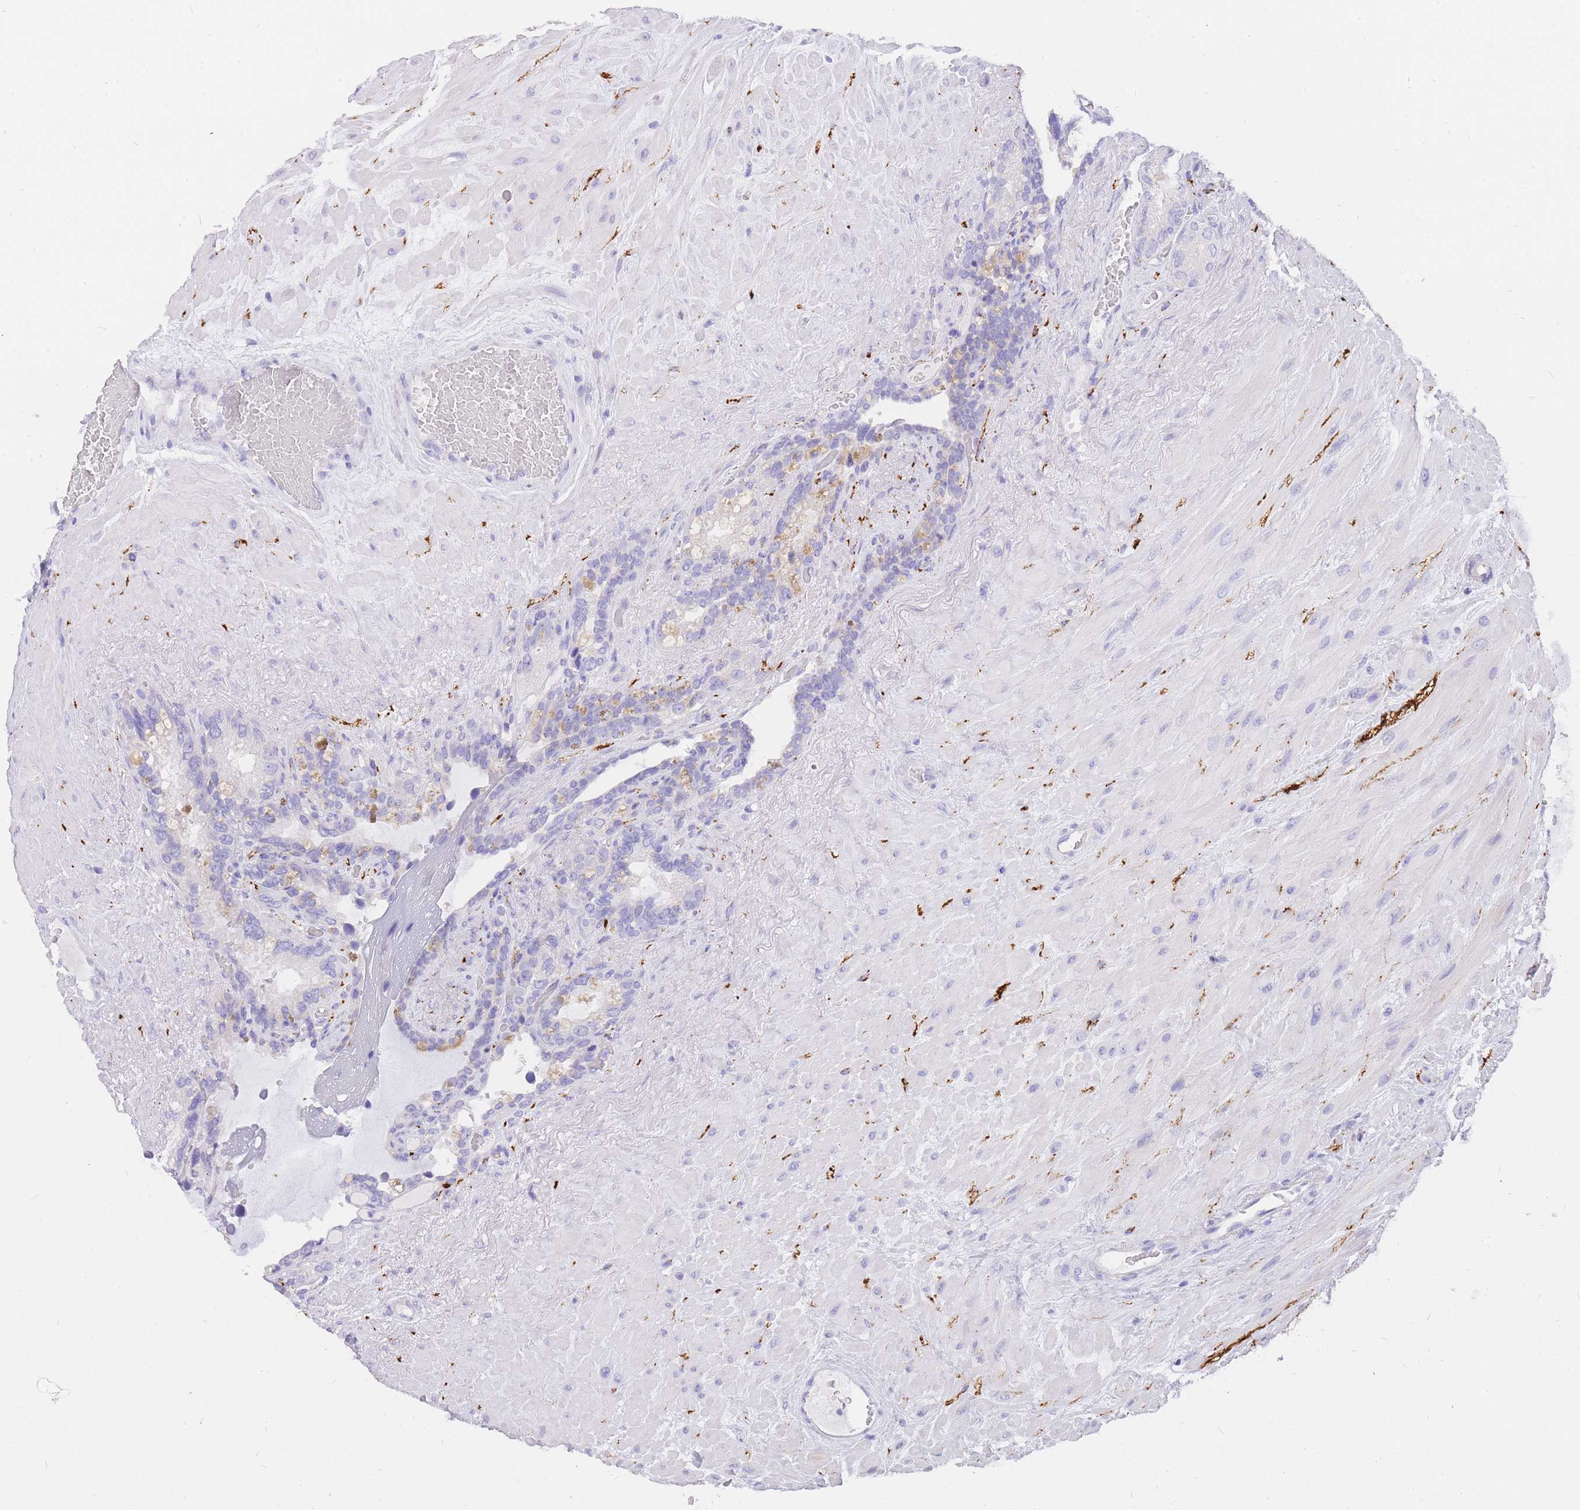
{"staining": {"intensity": "weak", "quantity": "25%-75%", "location": "cytoplasmic/membranous"}, "tissue": "seminal vesicle", "cell_type": "Glandular cells", "image_type": "normal", "snomed": [{"axis": "morphology", "description": "Normal tissue, NOS"}, {"axis": "topography", "description": "Seminal veicle"}], "caption": "Weak cytoplasmic/membranous expression for a protein is seen in about 25%-75% of glandular cells of unremarkable seminal vesicle using IHC.", "gene": "UPK1A", "patient": {"sex": "male", "age": 80}}